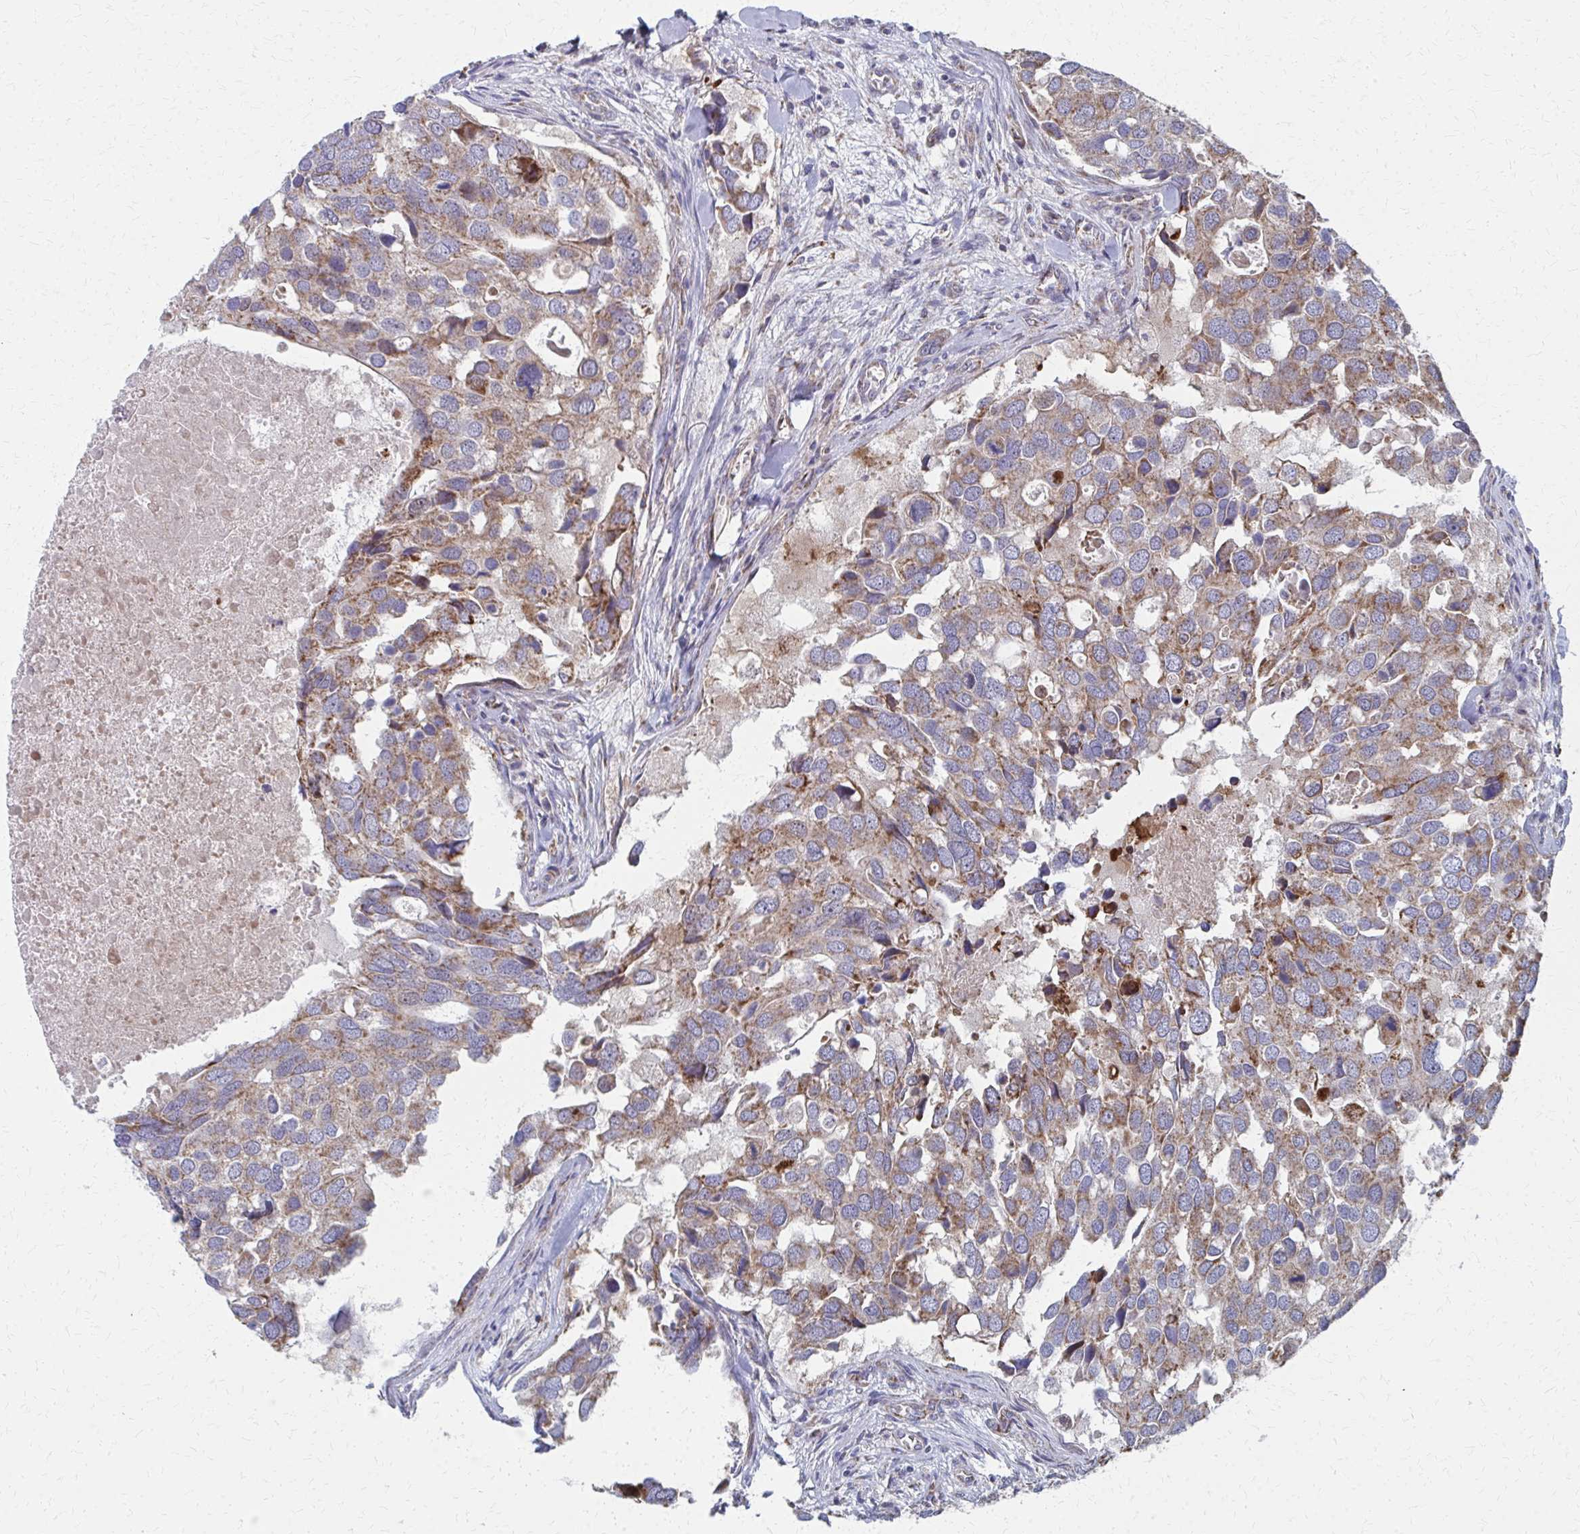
{"staining": {"intensity": "moderate", "quantity": "25%-75%", "location": "cytoplasmic/membranous"}, "tissue": "breast cancer", "cell_type": "Tumor cells", "image_type": "cancer", "snomed": [{"axis": "morphology", "description": "Duct carcinoma"}, {"axis": "topography", "description": "Breast"}], "caption": "An image of human breast cancer (infiltrating ductal carcinoma) stained for a protein demonstrates moderate cytoplasmic/membranous brown staining in tumor cells. The staining is performed using DAB (3,3'-diaminobenzidine) brown chromogen to label protein expression. The nuclei are counter-stained blue using hematoxylin.", "gene": "FAHD1", "patient": {"sex": "female", "age": 83}}